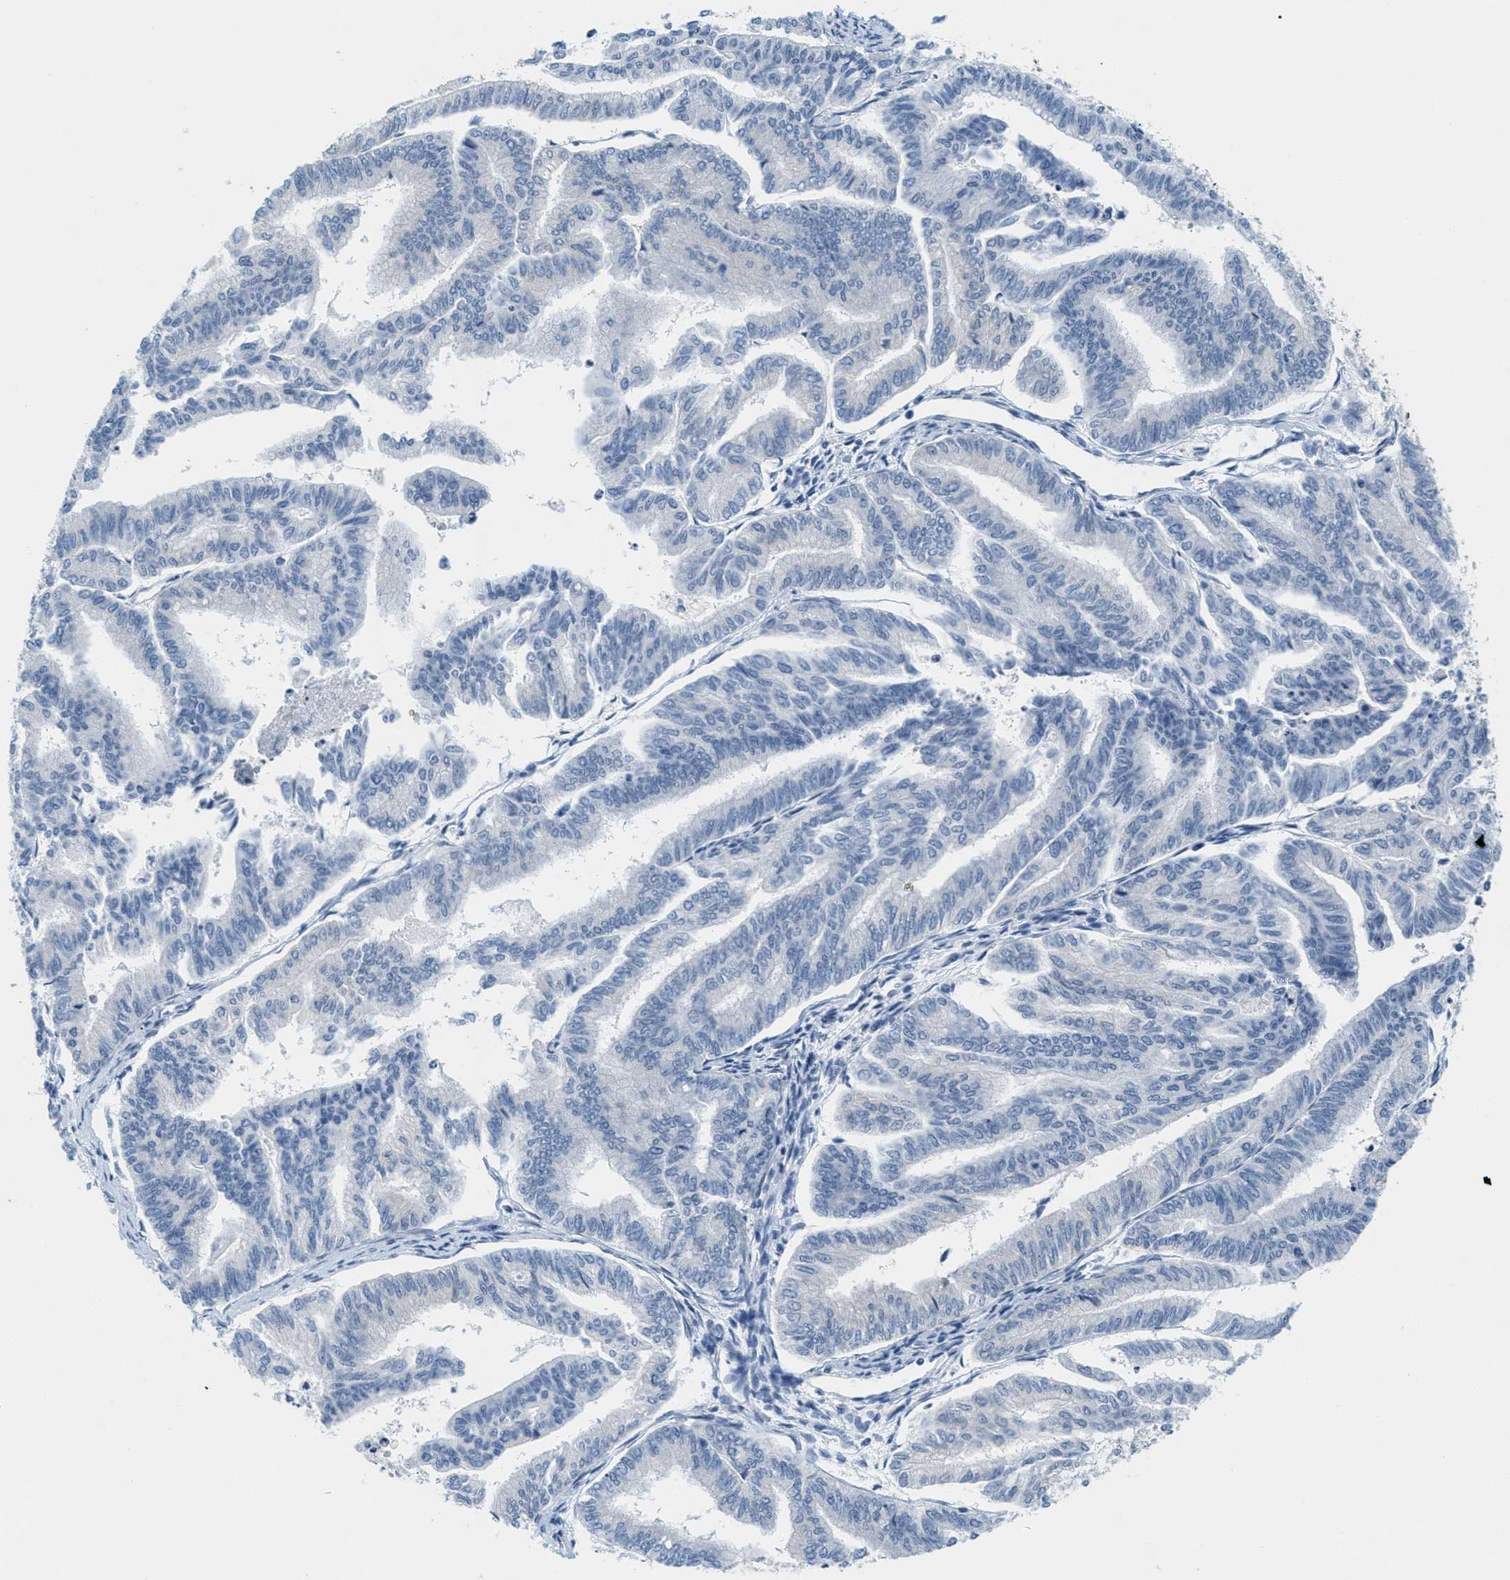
{"staining": {"intensity": "negative", "quantity": "none", "location": "none"}, "tissue": "endometrial cancer", "cell_type": "Tumor cells", "image_type": "cancer", "snomed": [{"axis": "morphology", "description": "Adenocarcinoma, NOS"}, {"axis": "topography", "description": "Endometrium"}], "caption": "The histopathology image exhibits no staining of tumor cells in endometrial cancer (adenocarcinoma).", "gene": "HS3ST2", "patient": {"sex": "female", "age": 79}}